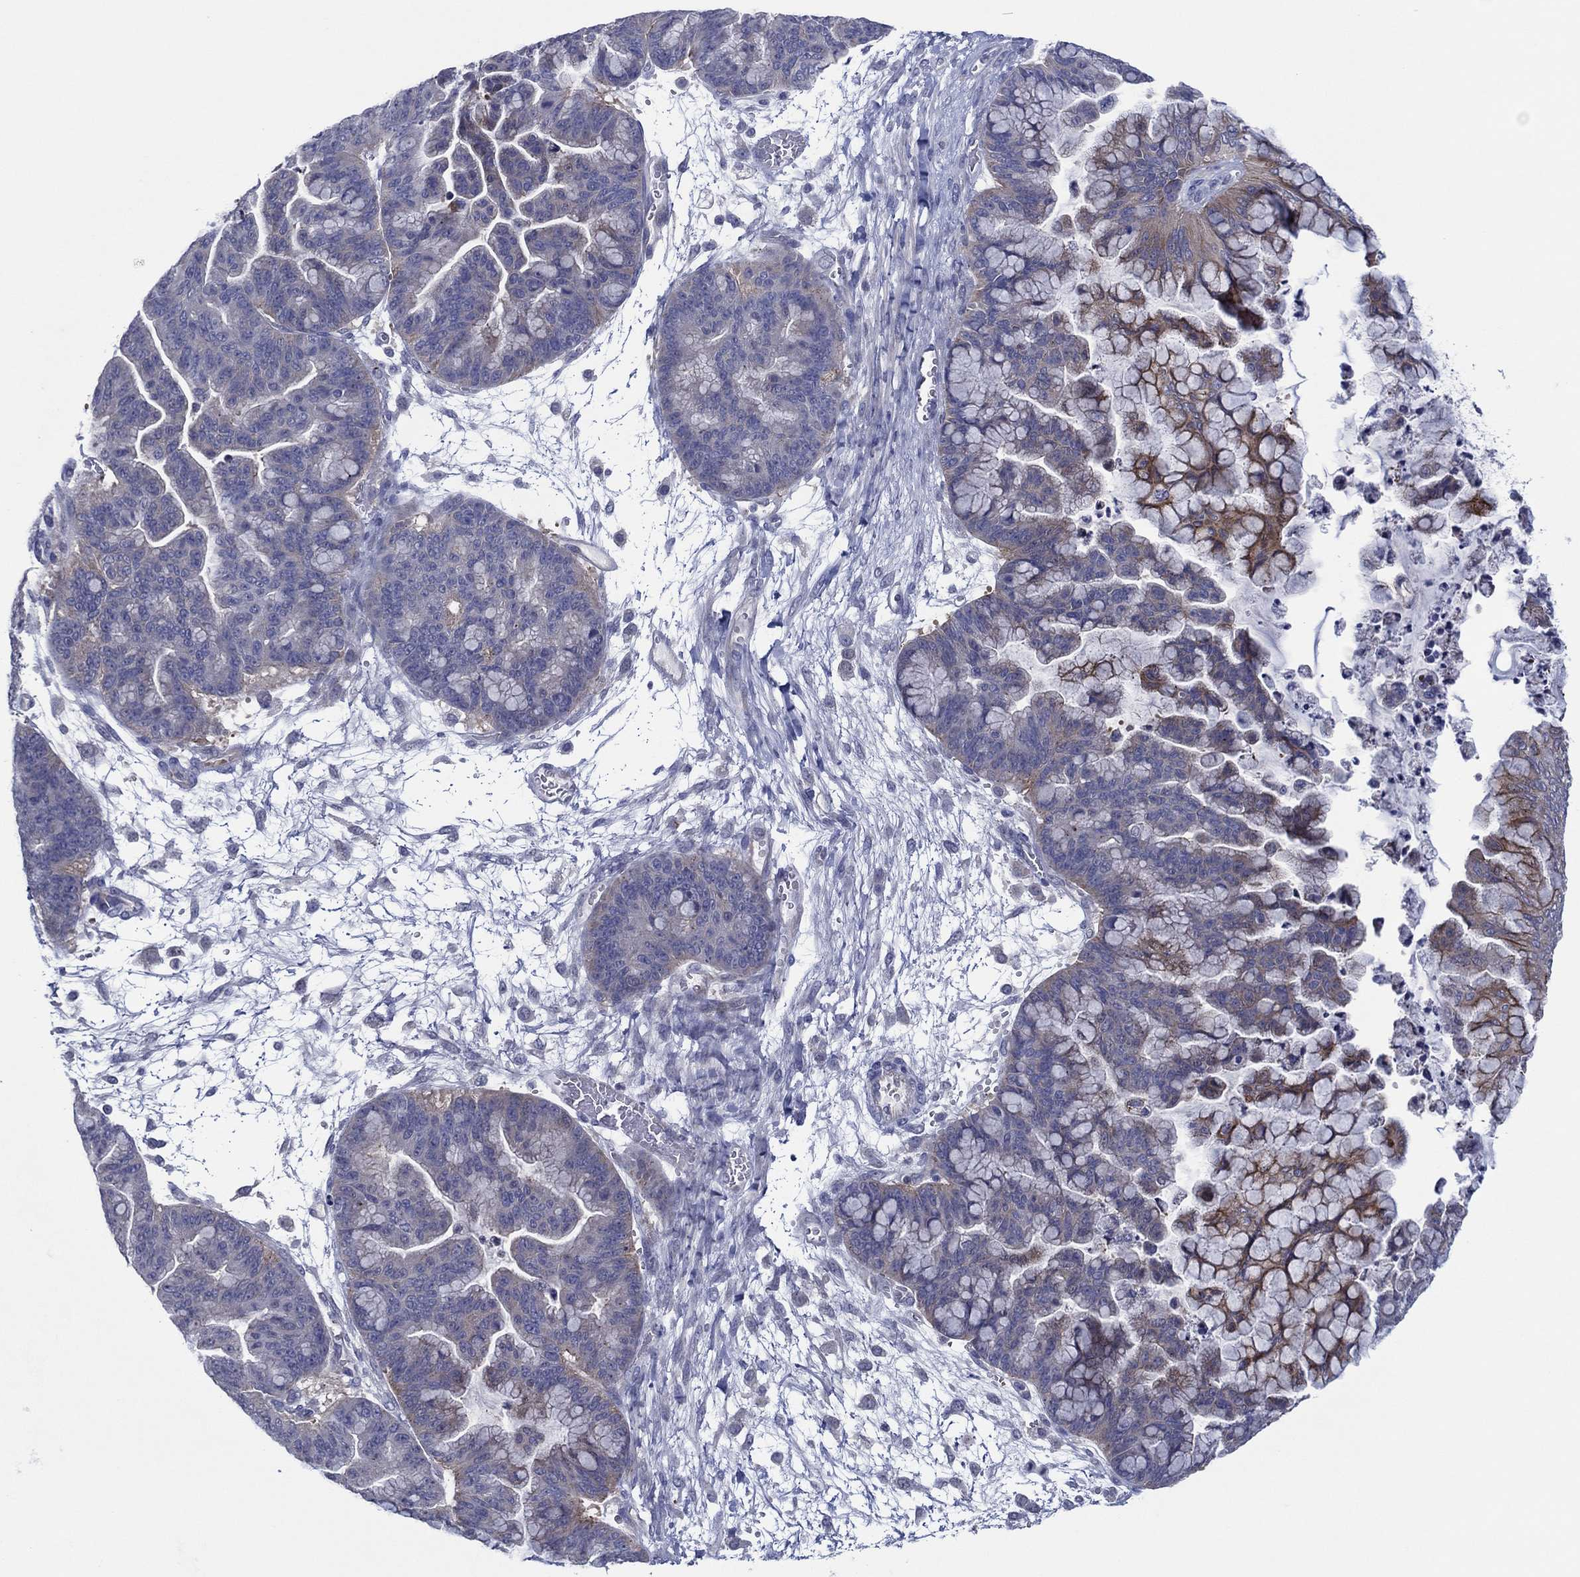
{"staining": {"intensity": "strong", "quantity": "<25%", "location": "cytoplasmic/membranous"}, "tissue": "ovarian cancer", "cell_type": "Tumor cells", "image_type": "cancer", "snomed": [{"axis": "morphology", "description": "Cystadenocarcinoma, mucinous, NOS"}, {"axis": "topography", "description": "Ovary"}], "caption": "Immunohistochemistry micrograph of human ovarian mucinous cystadenocarcinoma stained for a protein (brown), which displays medium levels of strong cytoplasmic/membranous positivity in about <25% of tumor cells.", "gene": "TRIM31", "patient": {"sex": "female", "age": 67}}